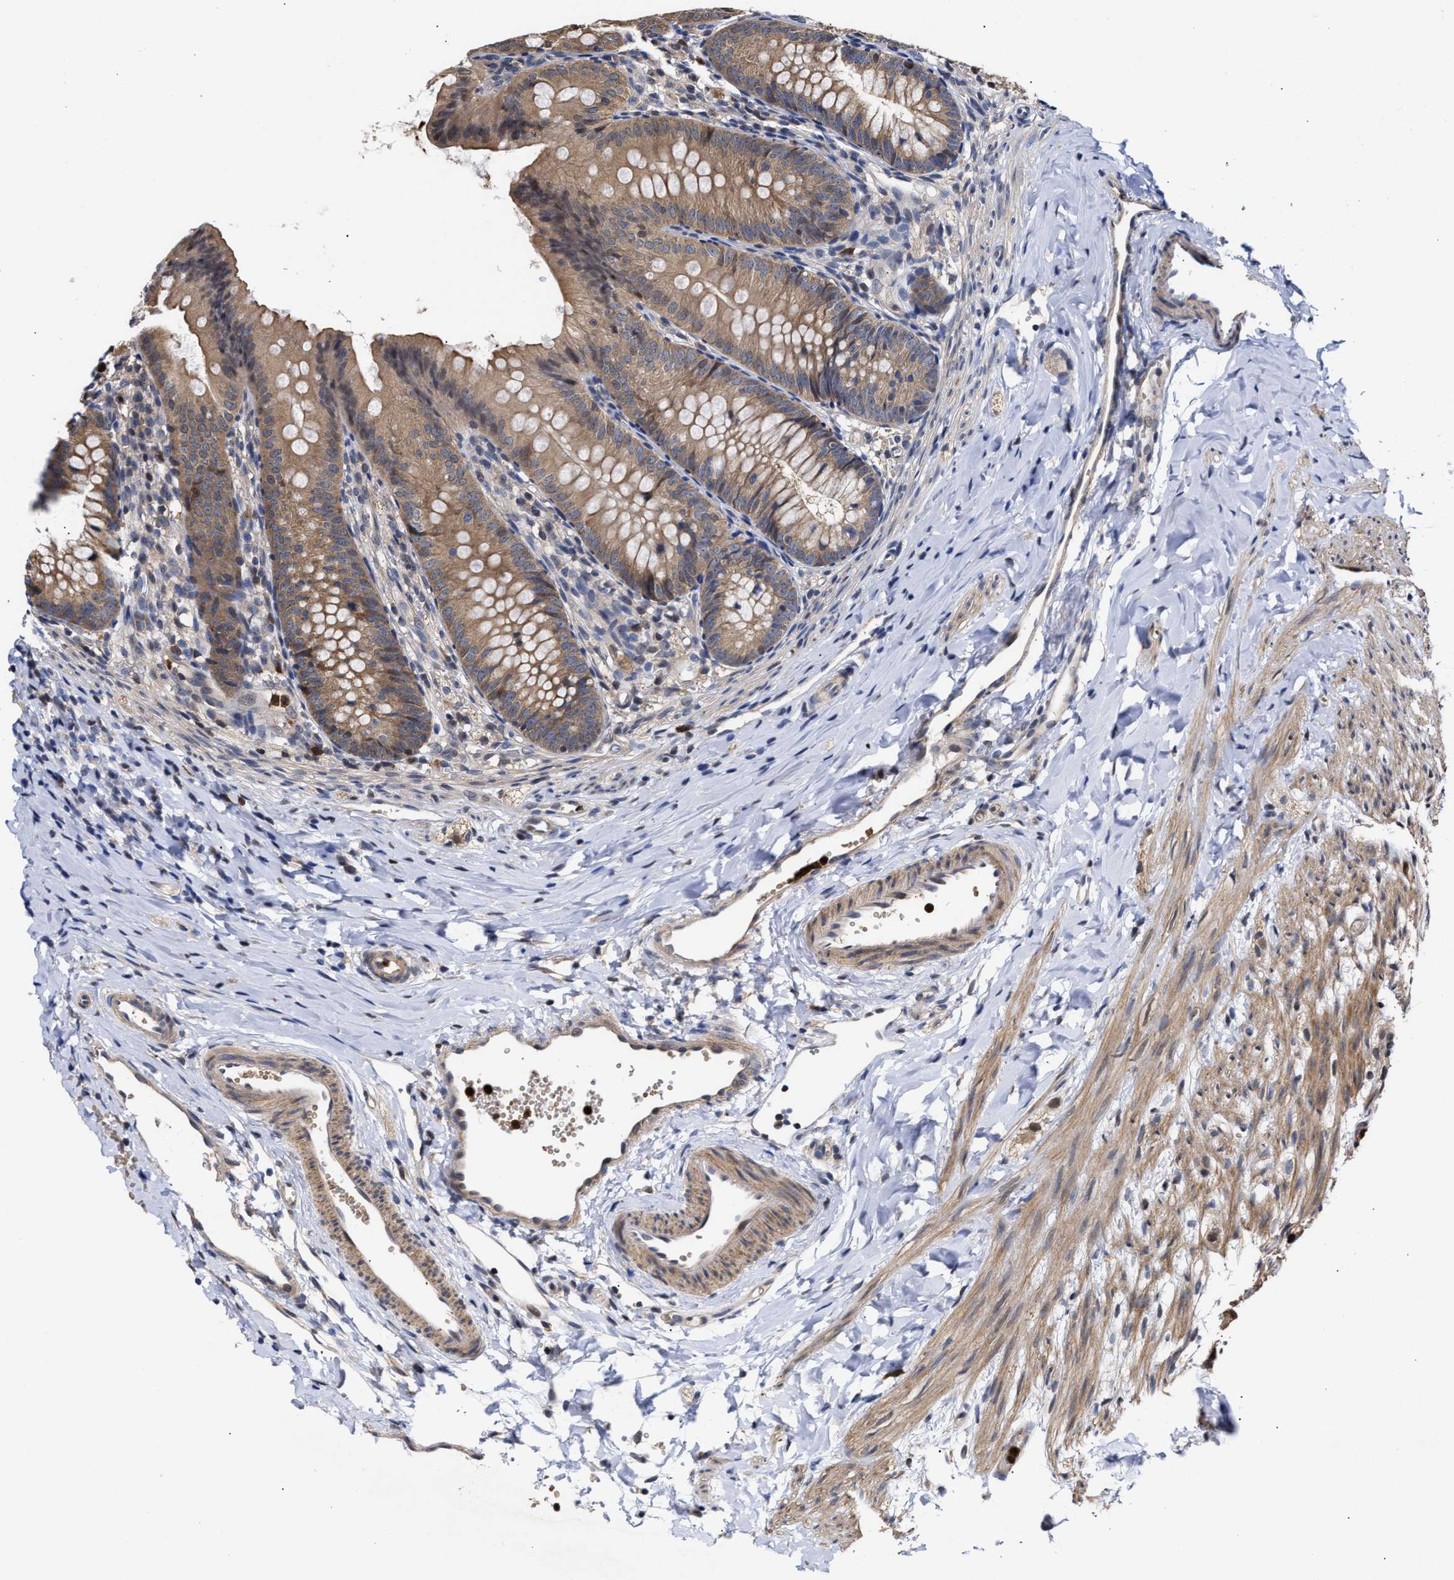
{"staining": {"intensity": "moderate", "quantity": ">75%", "location": "cytoplasmic/membranous"}, "tissue": "appendix", "cell_type": "Glandular cells", "image_type": "normal", "snomed": [{"axis": "morphology", "description": "Normal tissue, NOS"}, {"axis": "topography", "description": "Appendix"}], "caption": "Brown immunohistochemical staining in benign human appendix shows moderate cytoplasmic/membranous staining in approximately >75% of glandular cells.", "gene": "KLHDC1", "patient": {"sex": "male", "age": 1}}